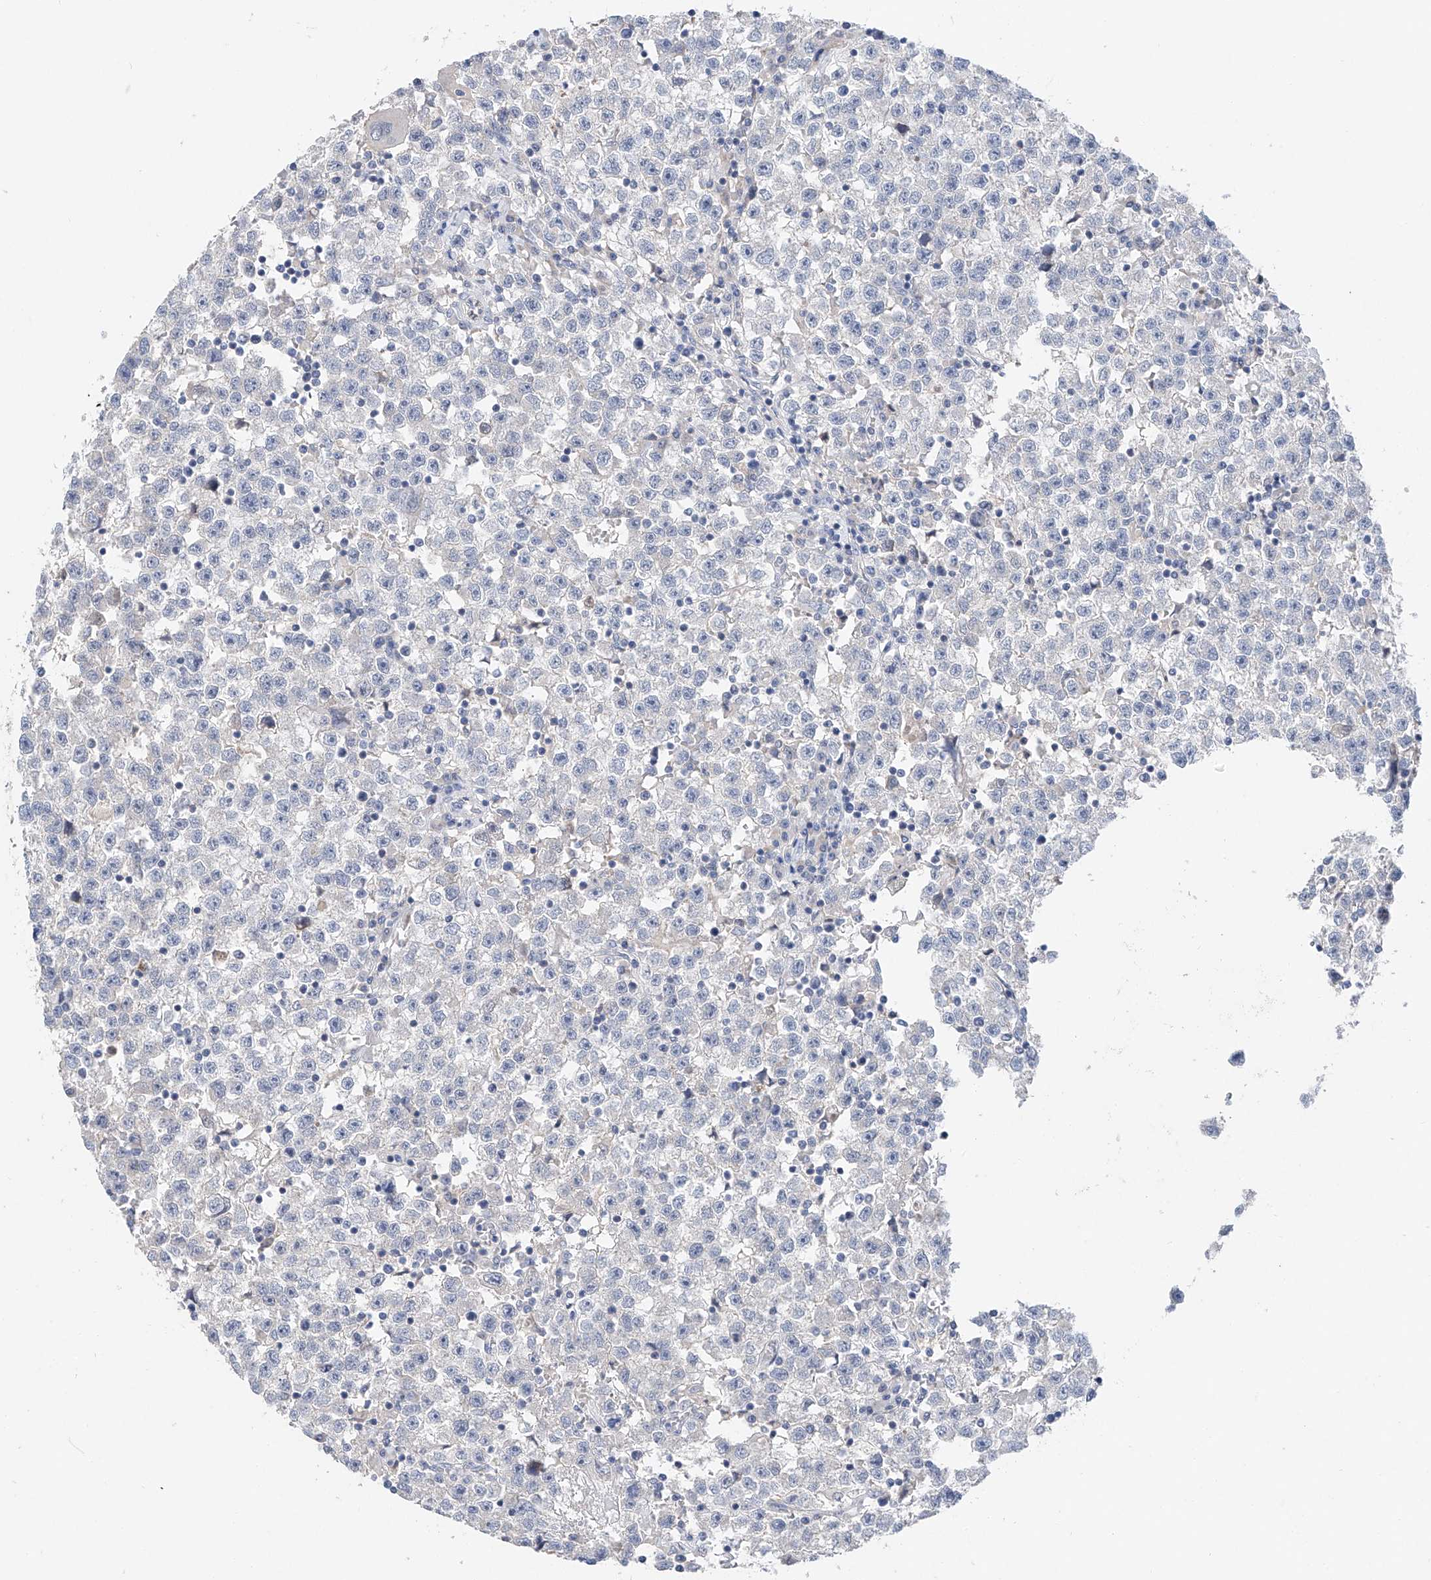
{"staining": {"intensity": "negative", "quantity": "none", "location": "none"}, "tissue": "testis cancer", "cell_type": "Tumor cells", "image_type": "cancer", "snomed": [{"axis": "morphology", "description": "Seminoma, NOS"}, {"axis": "topography", "description": "Testis"}], "caption": "Protein analysis of testis cancer demonstrates no significant staining in tumor cells.", "gene": "FUCA2", "patient": {"sex": "male", "age": 22}}